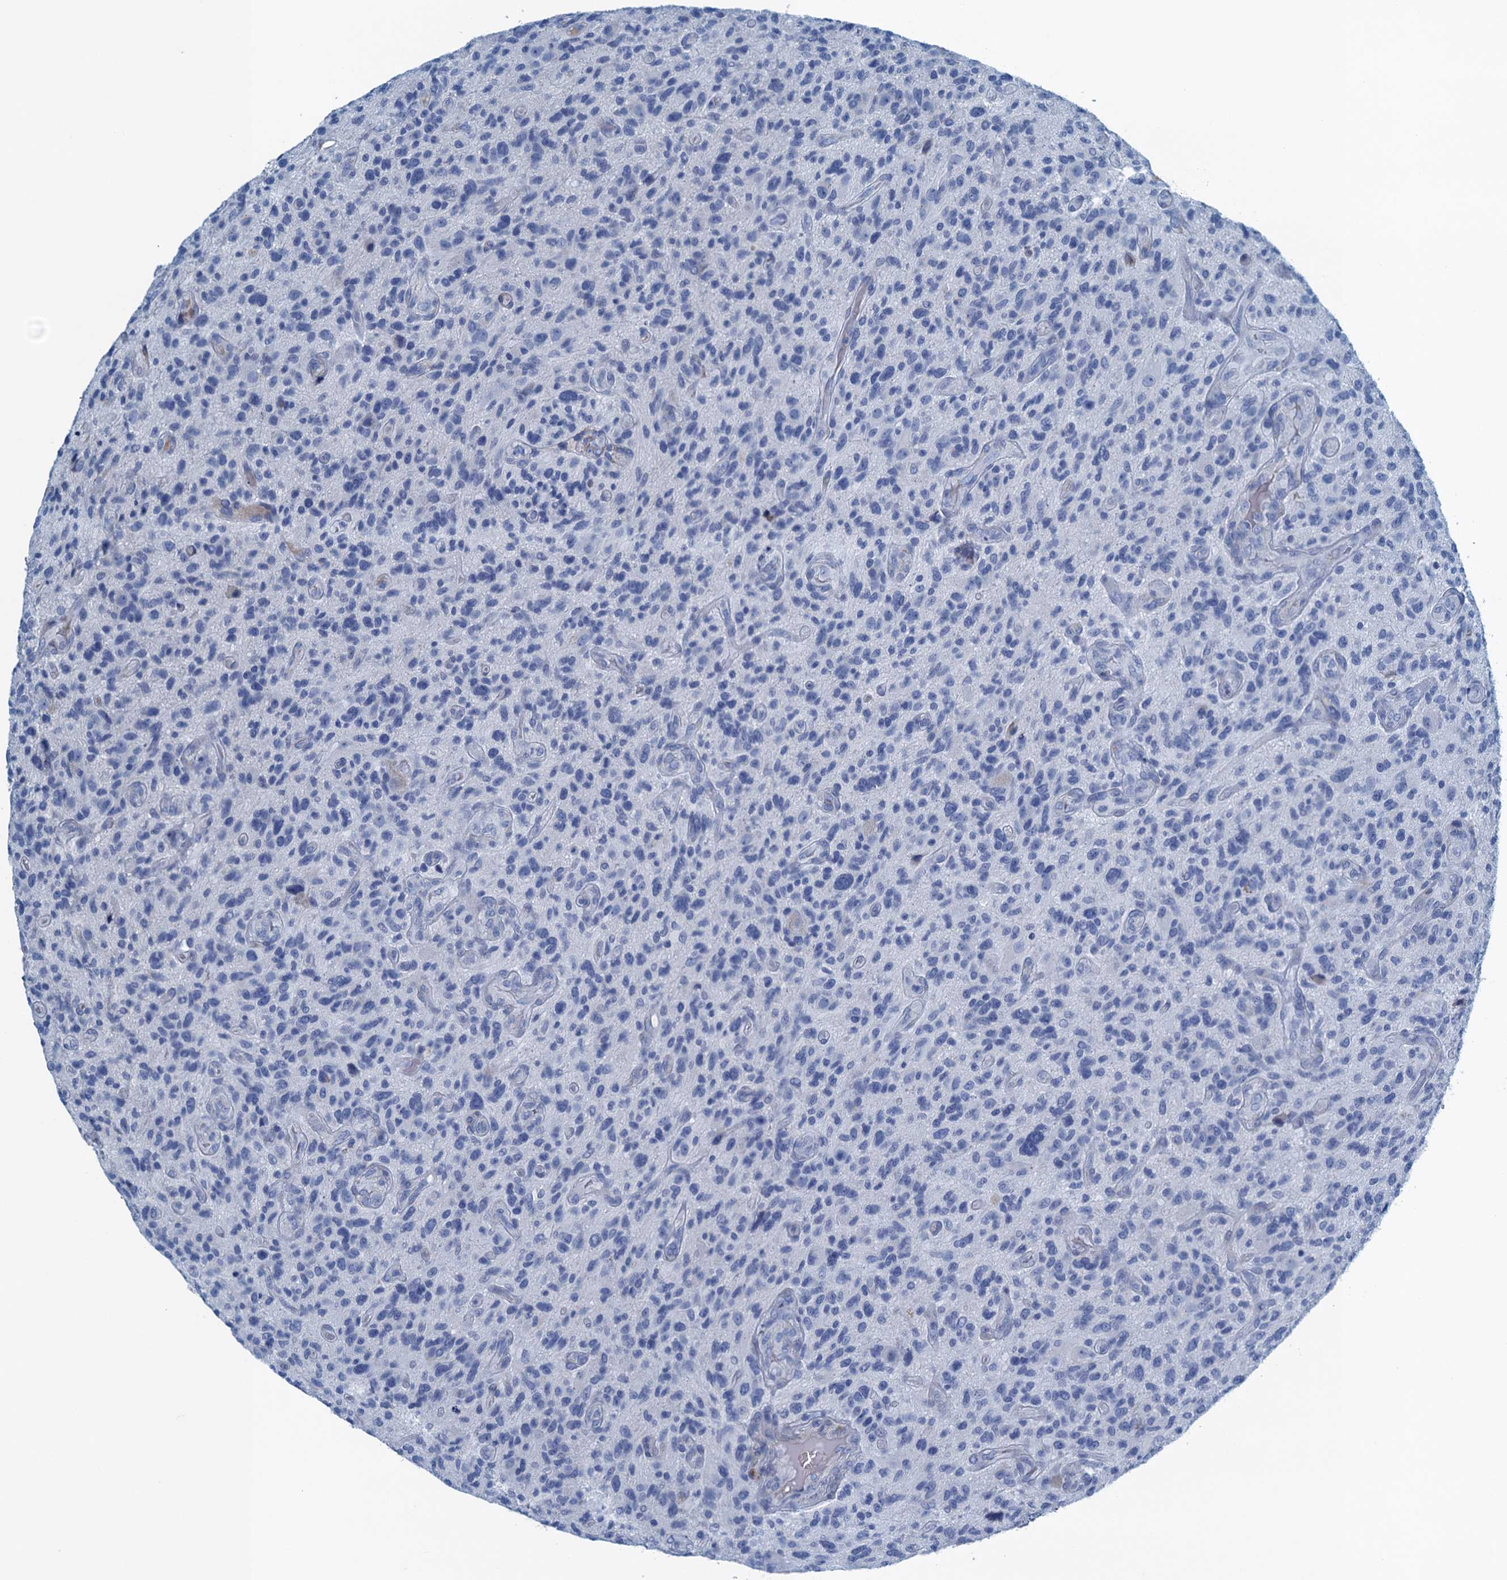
{"staining": {"intensity": "negative", "quantity": "none", "location": "none"}, "tissue": "glioma", "cell_type": "Tumor cells", "image_type": "cancer", "snomed": [{"axis": "morphology", "description": "Glioma, malignant, High grade"}, {"axis": "topography", "description": "Brain"}], "caption": "This is an IHC image of human malignant high-grade glioma. There is no expression in tumor cells.", "gene": "C10orf88", "patient": {"sex": "male", "age": 47}}